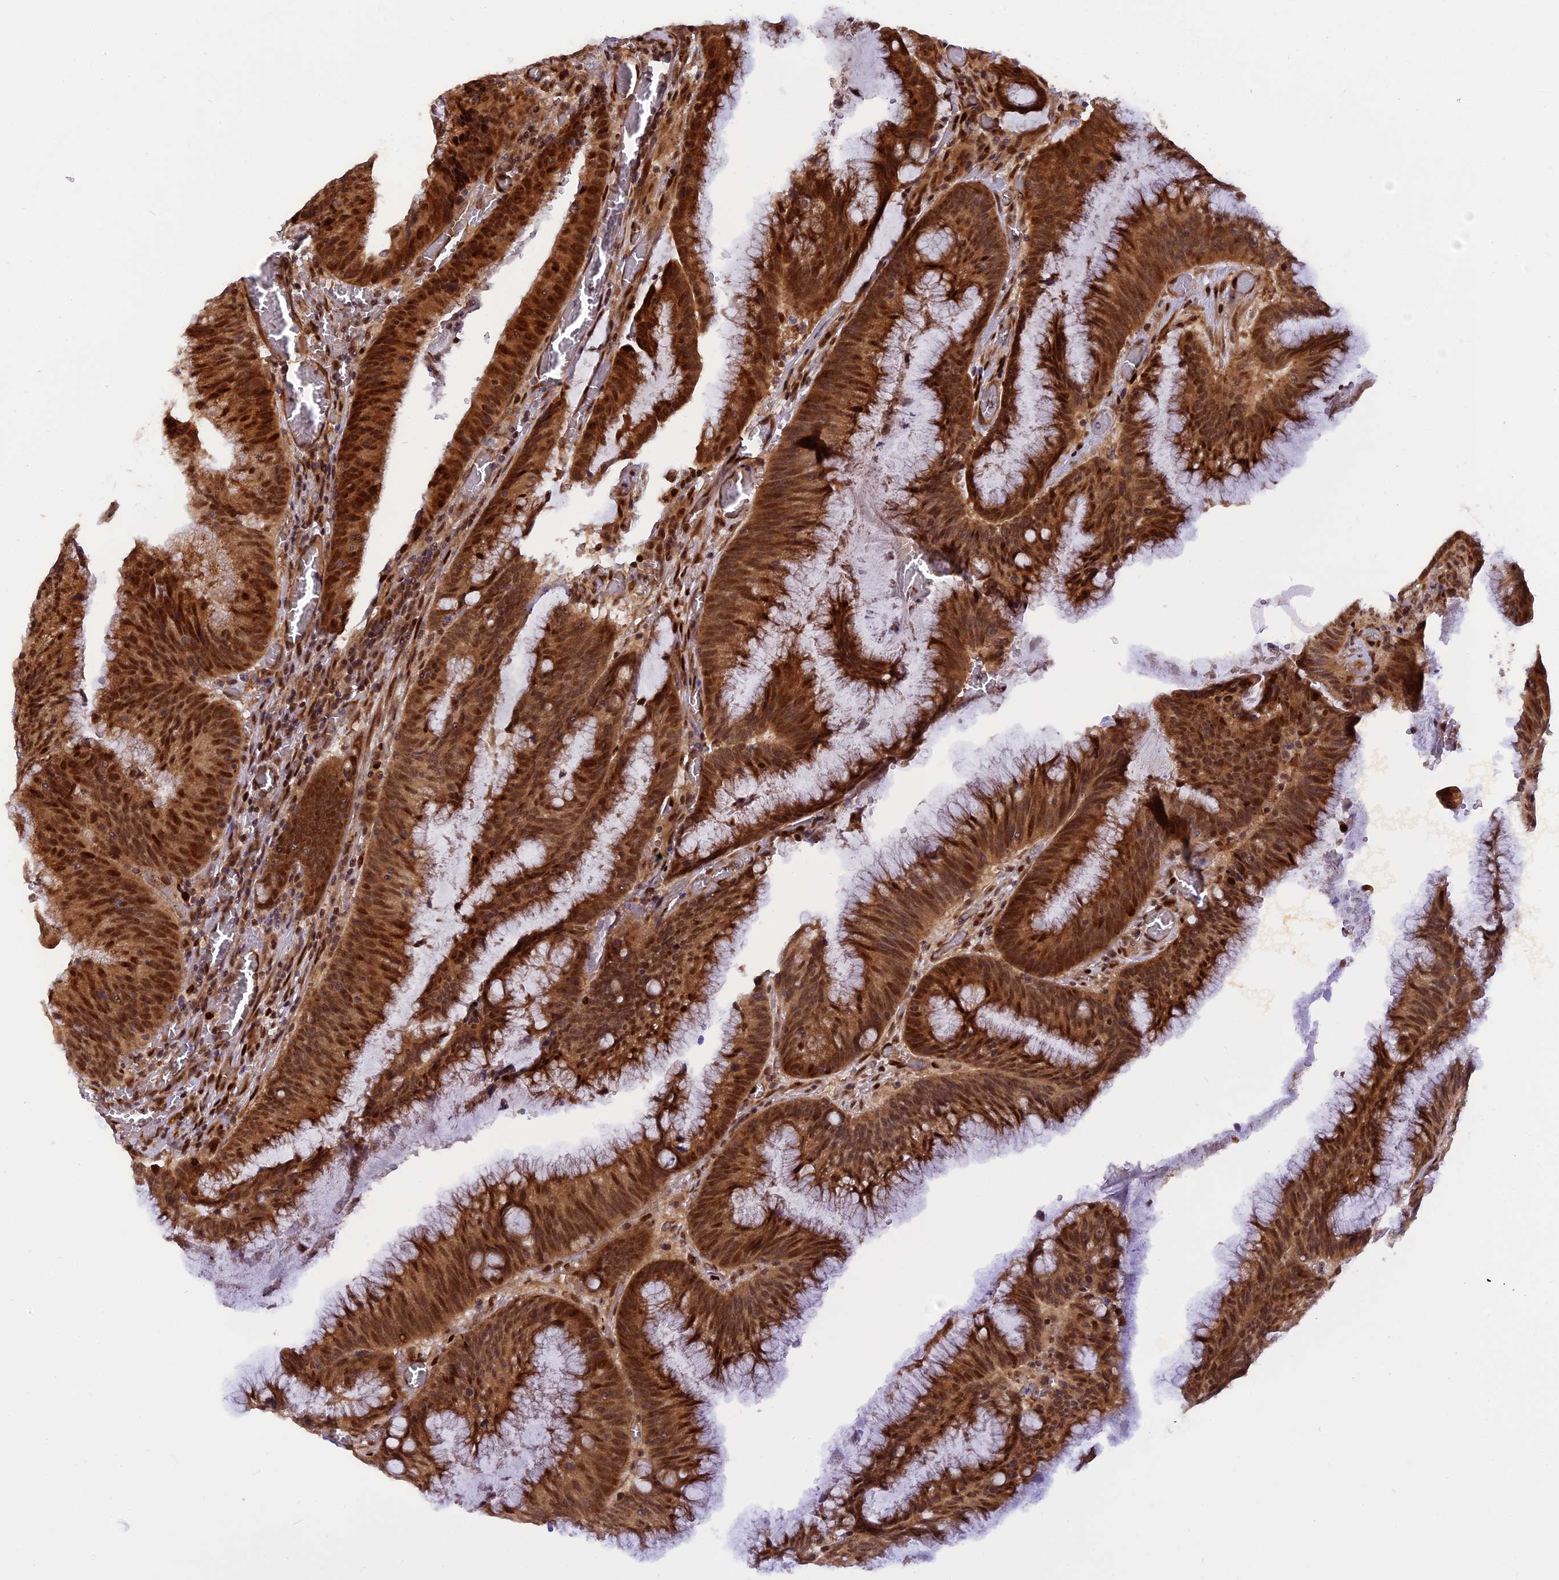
{"staining": {"intensity": "strong", "quantity": ">75%", "location": "cytoplasmic/membranous,nuclear"}, "tissue": "colorectal cancer", "cell_type": "Tumor cells", "image_type": "cancer", "snomed": [{"axis": "morphology", "description": "Adenocarcinoma, NOS"}, {"axis": "topography", "description": "Rectum"}], "caption": "A high amount of strong cytoplasmic/membranous and nuclear staining is present in about >75% of tumor cells in colorectal cancer tissue.", "gene": "MICALL1", "patient": {"sex": "female", "age": 77}}